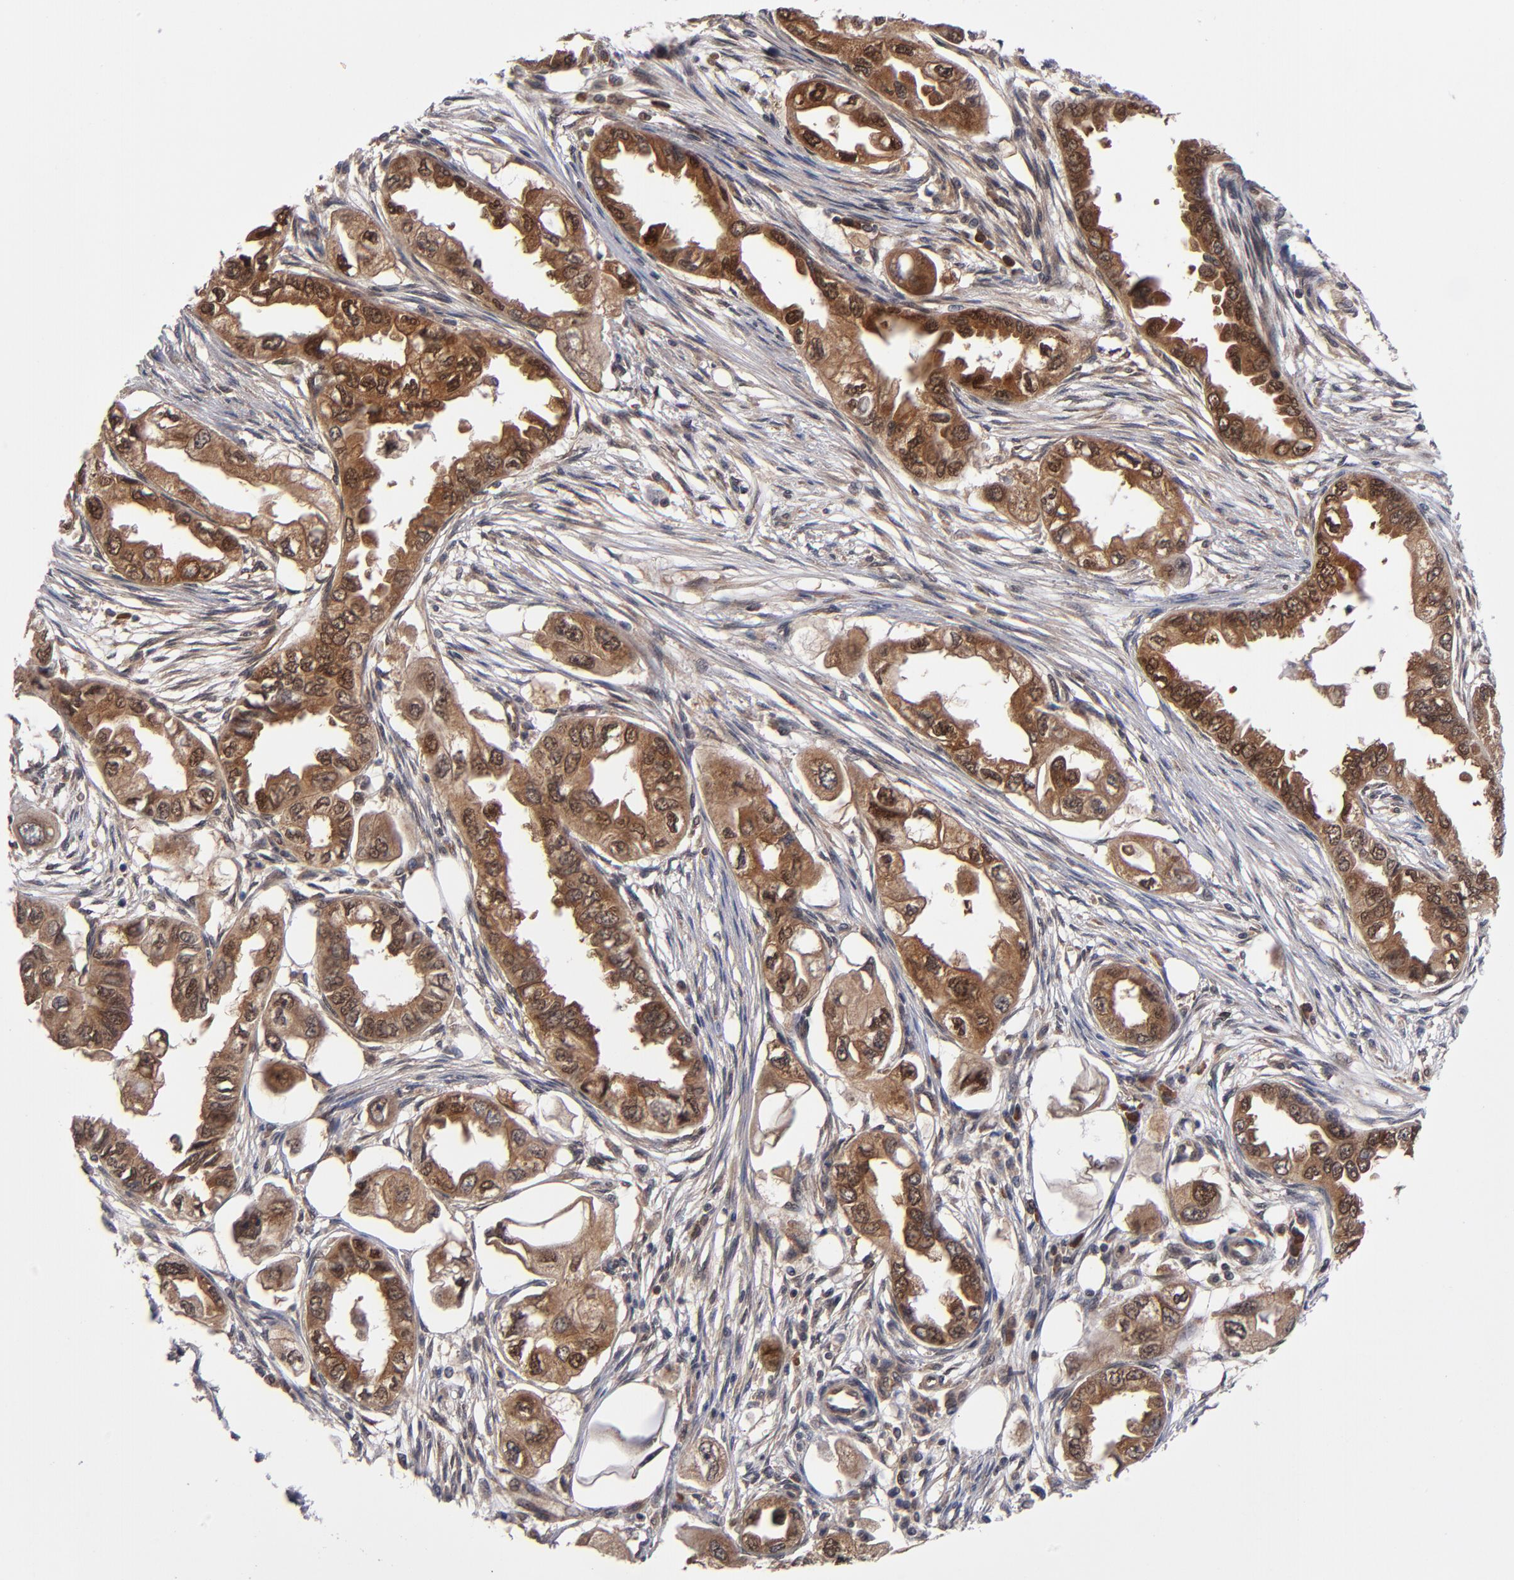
{"staining": {"intensity": "strong", "quantity": ">75%", "location": "cytoplasmic/membranous"}, "tissue": "endometrial cancer", "cell_type": "Tumor cells", "image_type": "cancer", "snomed": [{"axis": "morphology", "description": "Adenocarcinoma, NOS"}, {"axis": "topography", "description": "Endometrium"}], "caption": "This is an image of immunohistochemistry (IHC) staining of endometrial adenocarcinoma, which shows strong expression in the cytoplasmic/membranous of tumor cells.", "gene": "ALG13", "patient": {"sex": "female", "age": 67}}